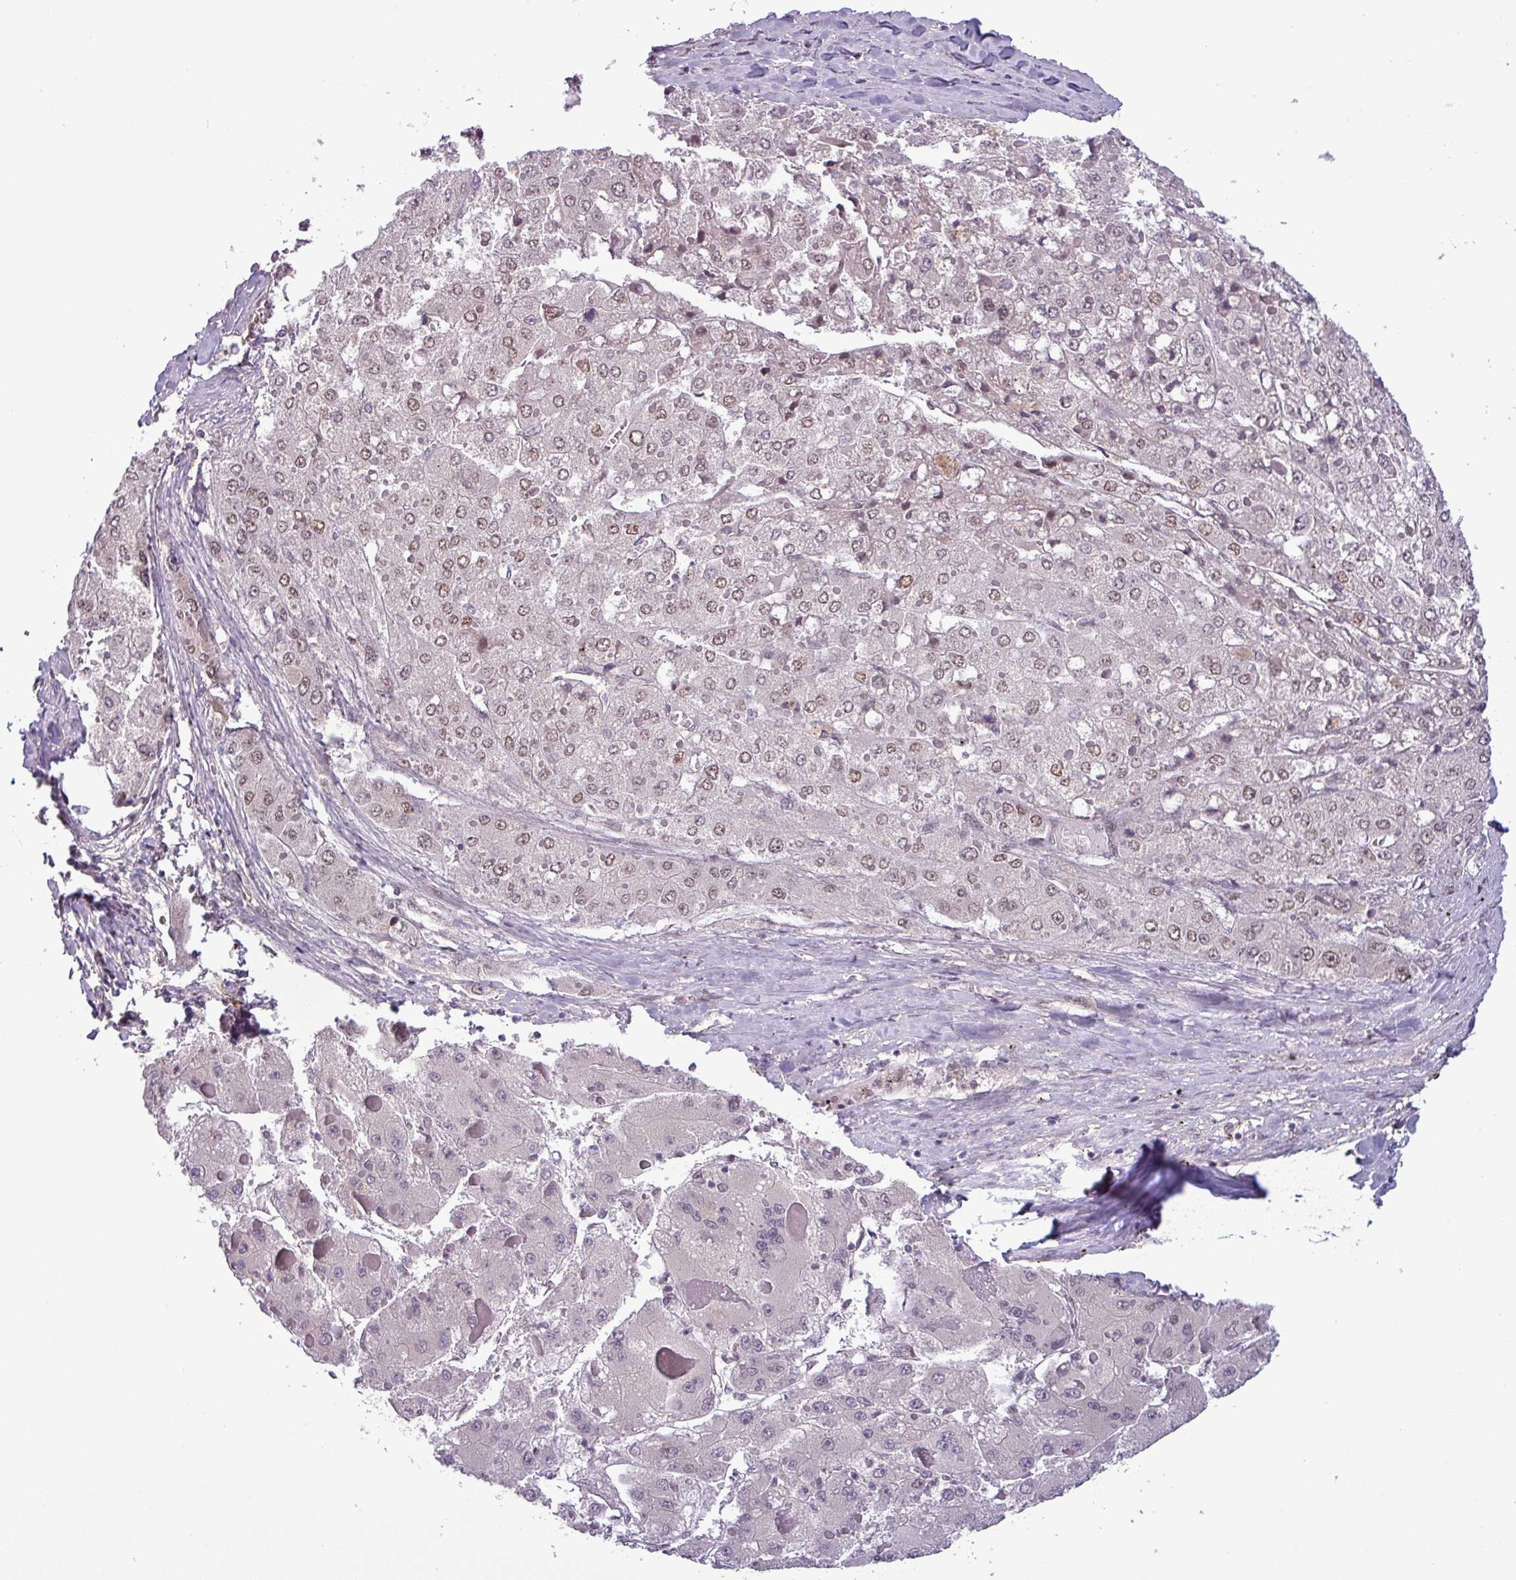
{"staining": {"intensity": "weak", "quantity": "<25%", "location": "nuclear"}, "tissue": "liver cancer", "cell_type": "Tumor cells", "image_type": "cancer", "snomed": [{"axis": "morphology", "description": "Carcinoma, Hepatocellular, NOS"}, {"axis": "topography", "description": "Liver"}], "caption": "Tumor cells show no significant expression in liver hepatocellular carcinoma. The staining was performed using DAB (3,3'-diaminobenzidine) to visualize the protein expression in brown, while the nuclei were stained in blue with hematoxylin (Magnification: 20x).", "gene": "NPFFR1", "patient": {"sex": "female", "age": 73}}